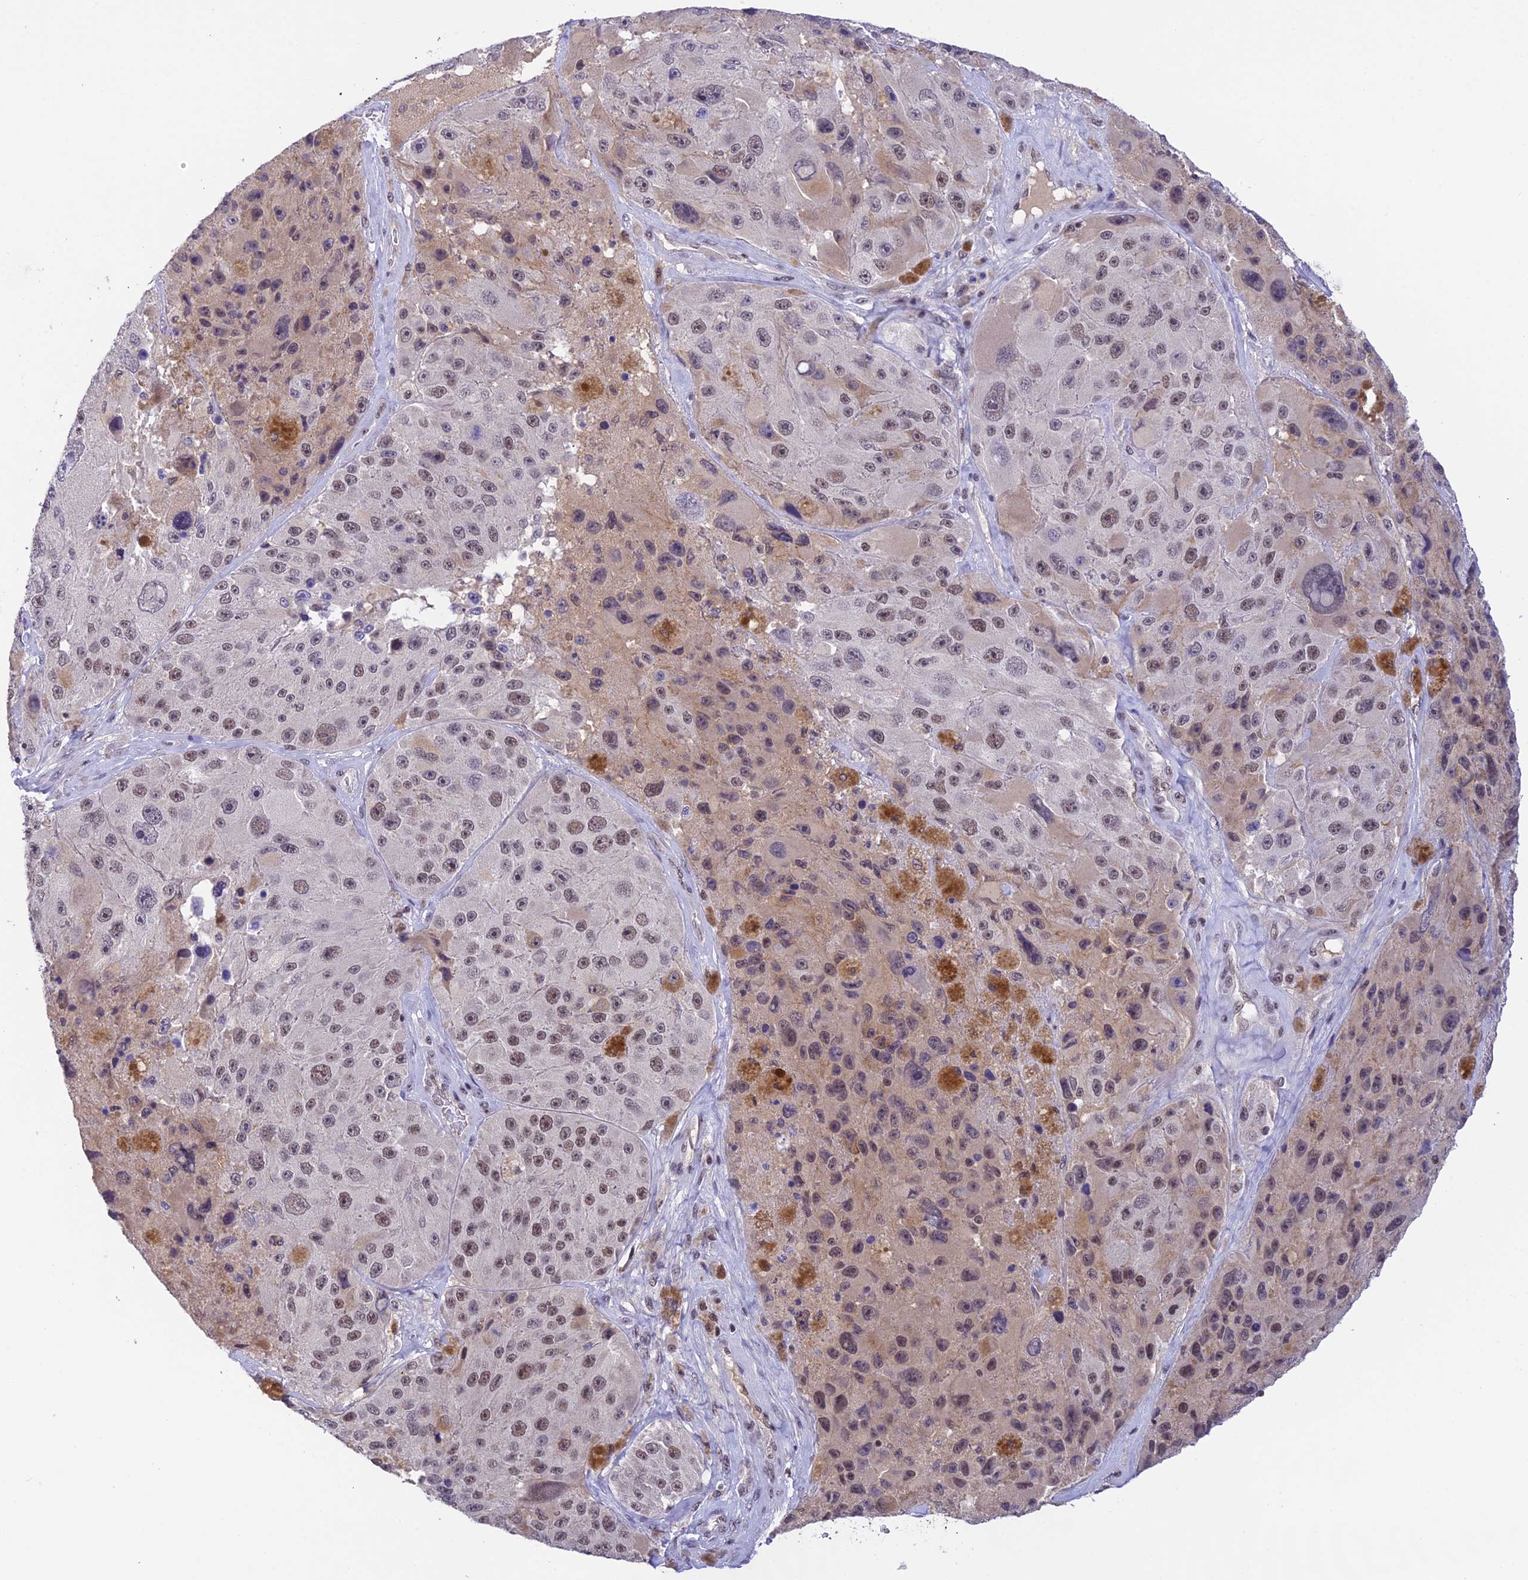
{"staining": {"intensity": "weak", "quantity": "25%-75%", "location": "nuclear"}, "tissue": "melanoma", "cell_type": "Tumor cells", "image_type": "cancer", "snomed": [{"axis": "morphology", "description": "Malignant melanoma, Metastatic site"}, {"axis": "topography", "description": "Lymph node"}], "caption": "Tumor cells display weak nuclear positivity in approximately 25%-75% of cells in melanoma.", "gene": "THAP11", "patient": {"sex": "male", "age": 62}}